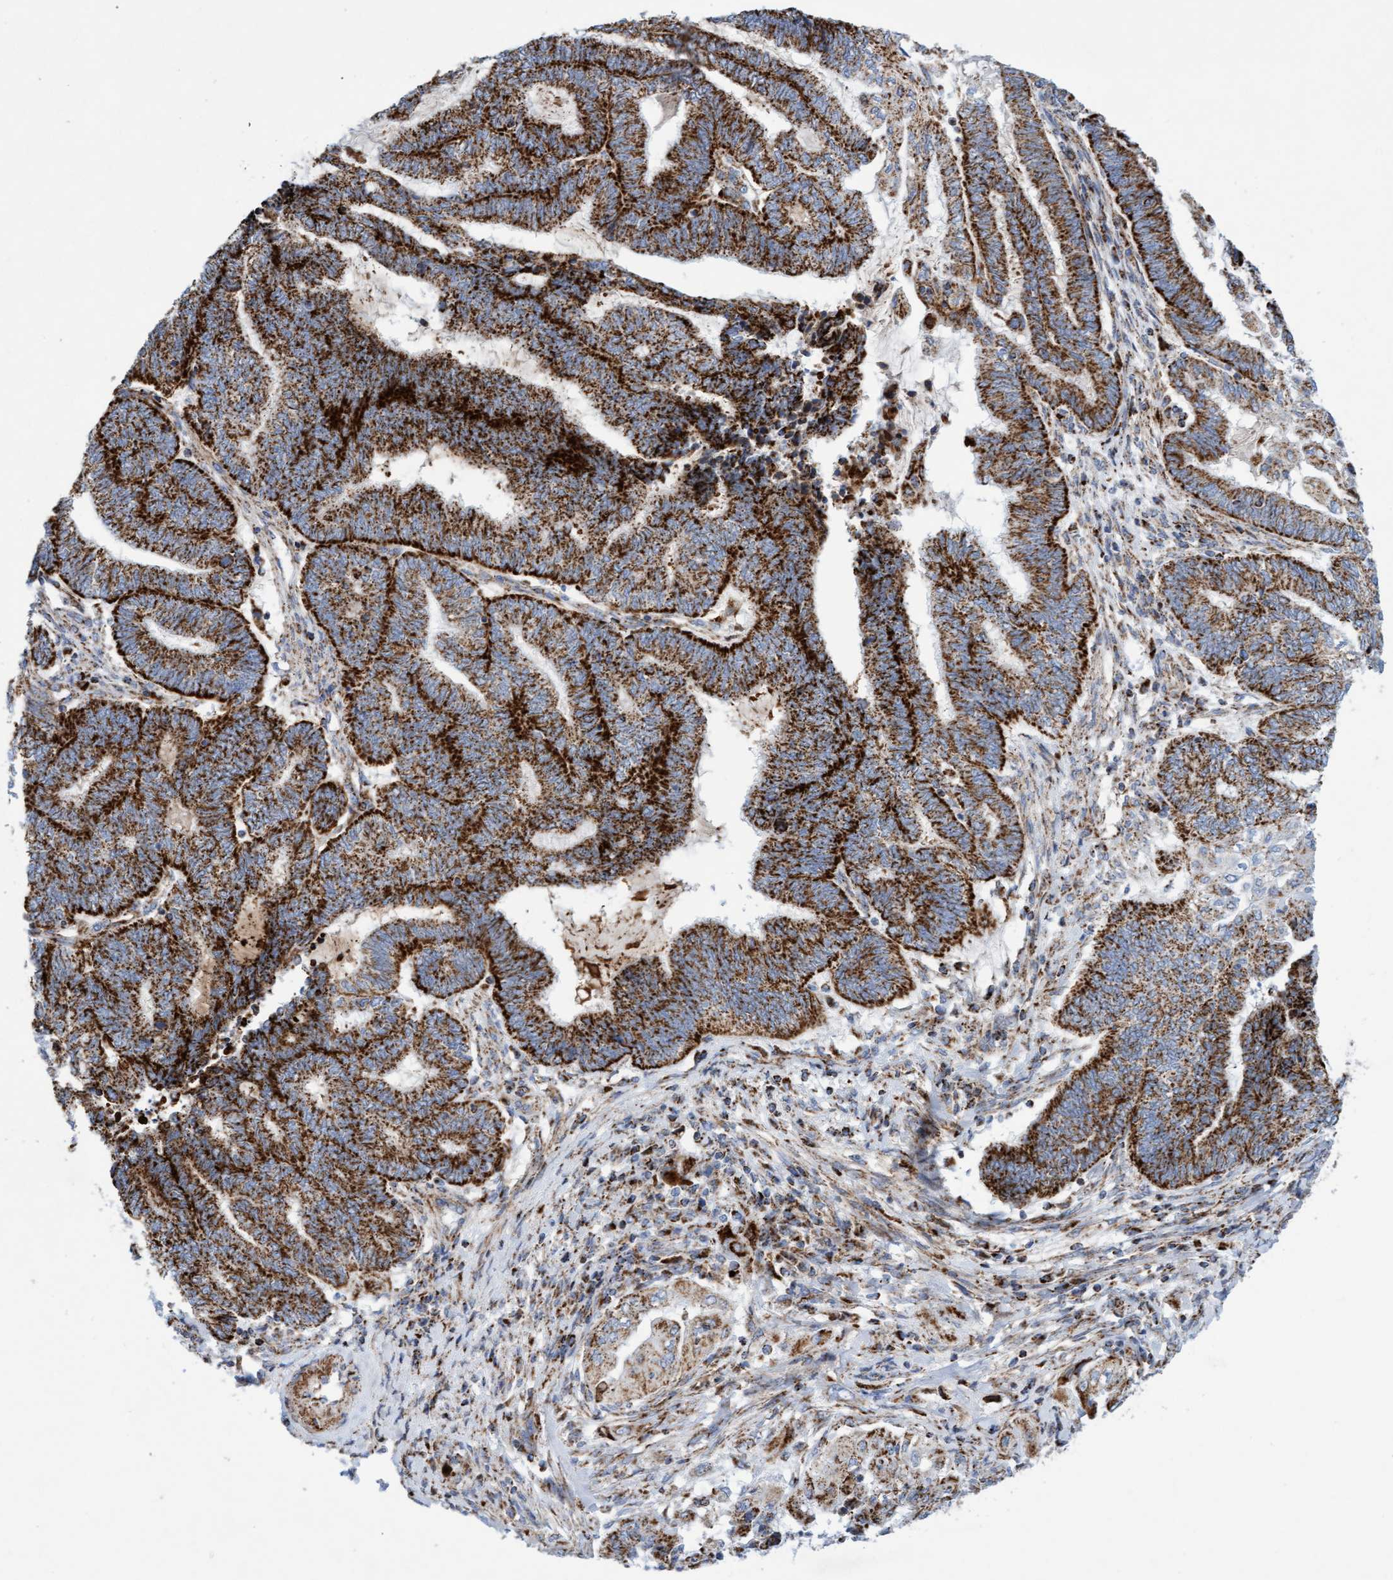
{"staining": {"intensity": "strong", "quantity": ">75%", "location": "cytoplasmic/membranous"}, "tissue": "endometrial cancer", "cell_type": "Tumor cells", "image_type": "cancer", "snomed": [{"axis": "morphology", "description": "Adenocarcinoma, NOS"}, {"axis": "topography", "description": "Uterus"}, {"axis": "topography", "description": "Endometrium"}], "caption": "Brown immunohistochemical staining in human endometrial cancer exhibits strong cytoplasmic/membranous positivity in about >75% of tumor cells. Ihc stains the protein of interest in brown and the nuclei are stained blue.", "gene": "GGTA1", "patient": {"sex": "female", "age": 70}}